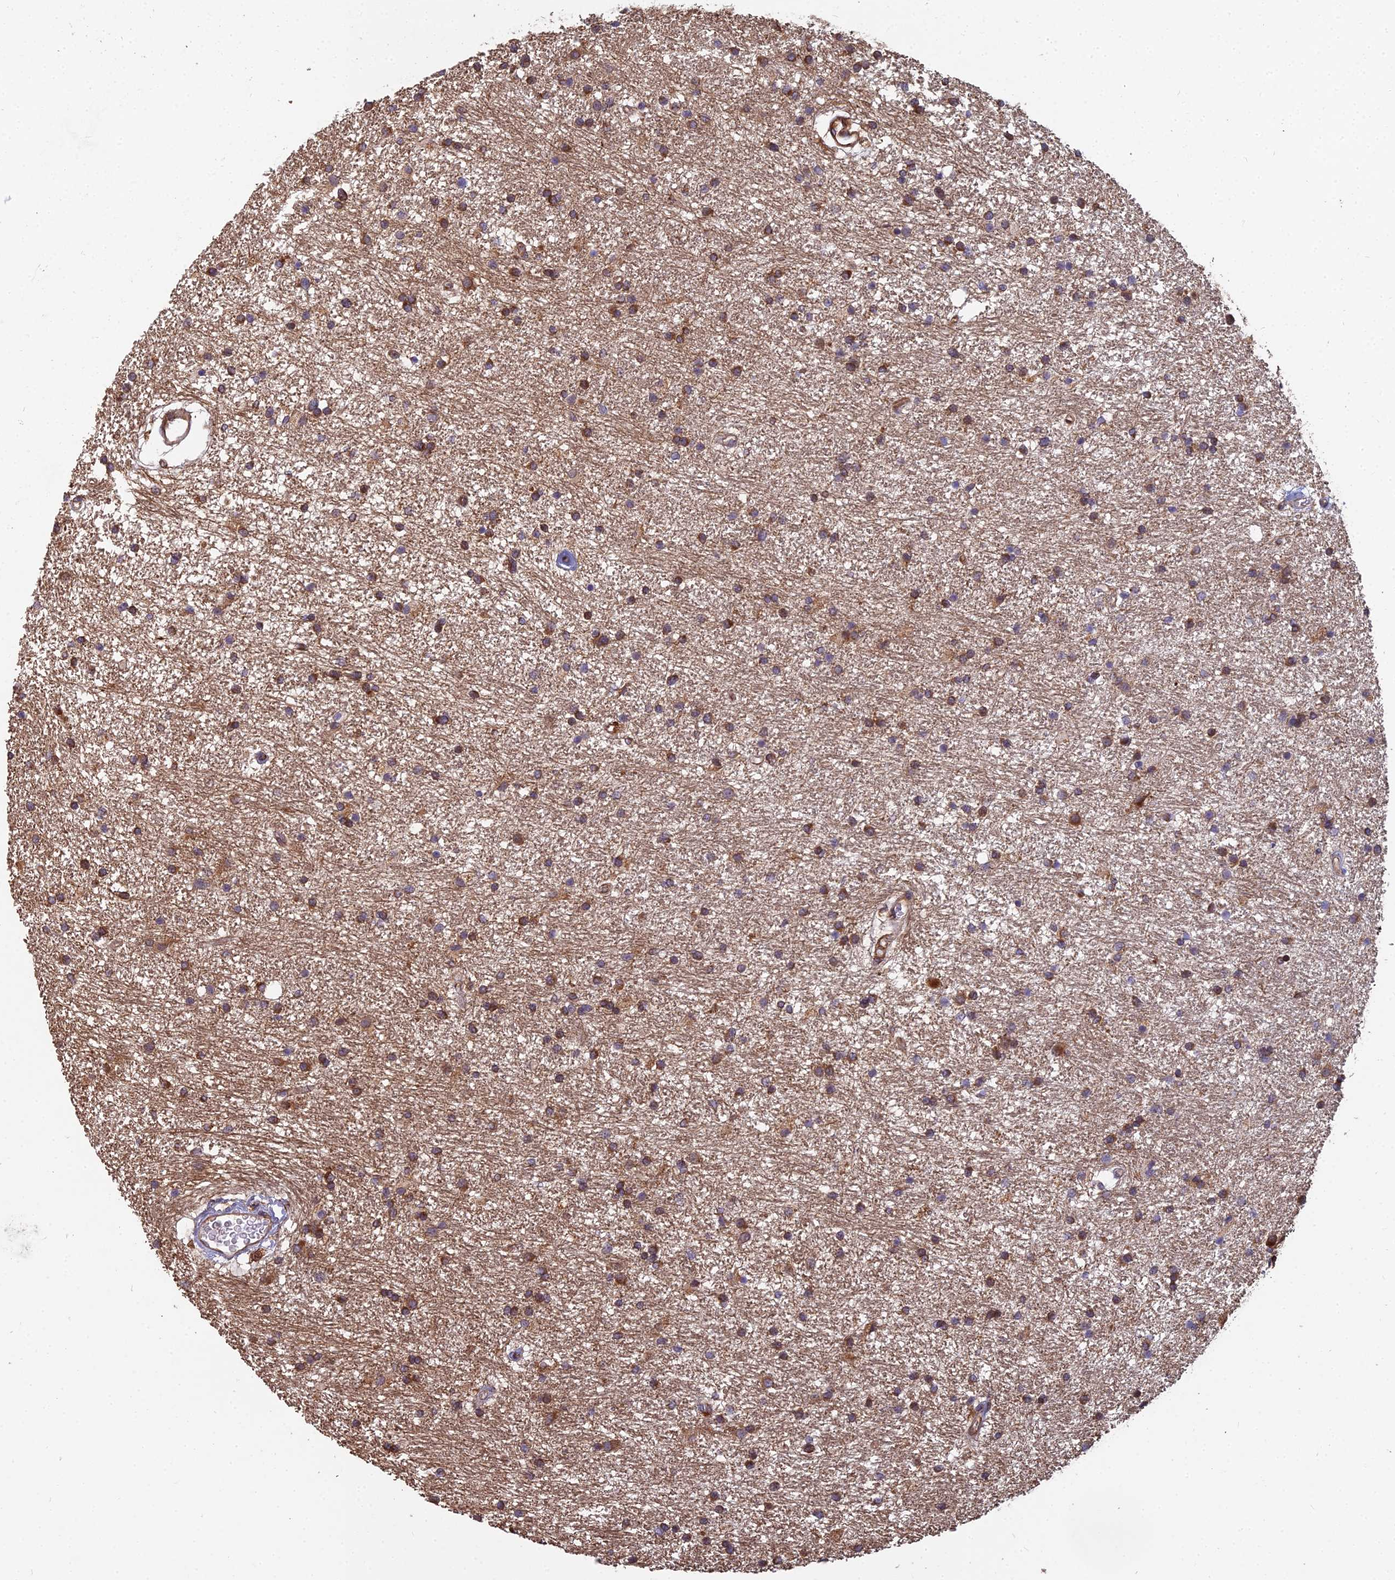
{"staining": {"intensity": "moderate", "quantity": ">75%", "location": "cytoplasmic/membranous"}, "tissue": "glioma", "cell_type": "Tumor cells", "image_type": "cancer", "snomed": [{"axis": "morphology", "description": "Glioma, malignant, High grade"}, {"axis": "topography", "description": "Brain"}], "caption": "A photomicrograph of high-grade glioma (malignant) stained for a protein exhibits moderate cytoplasmic/membranous brown staining in tumor cells.", "gene": "NDUFAF7", "patient": {"sex": "male", "age": 77}}